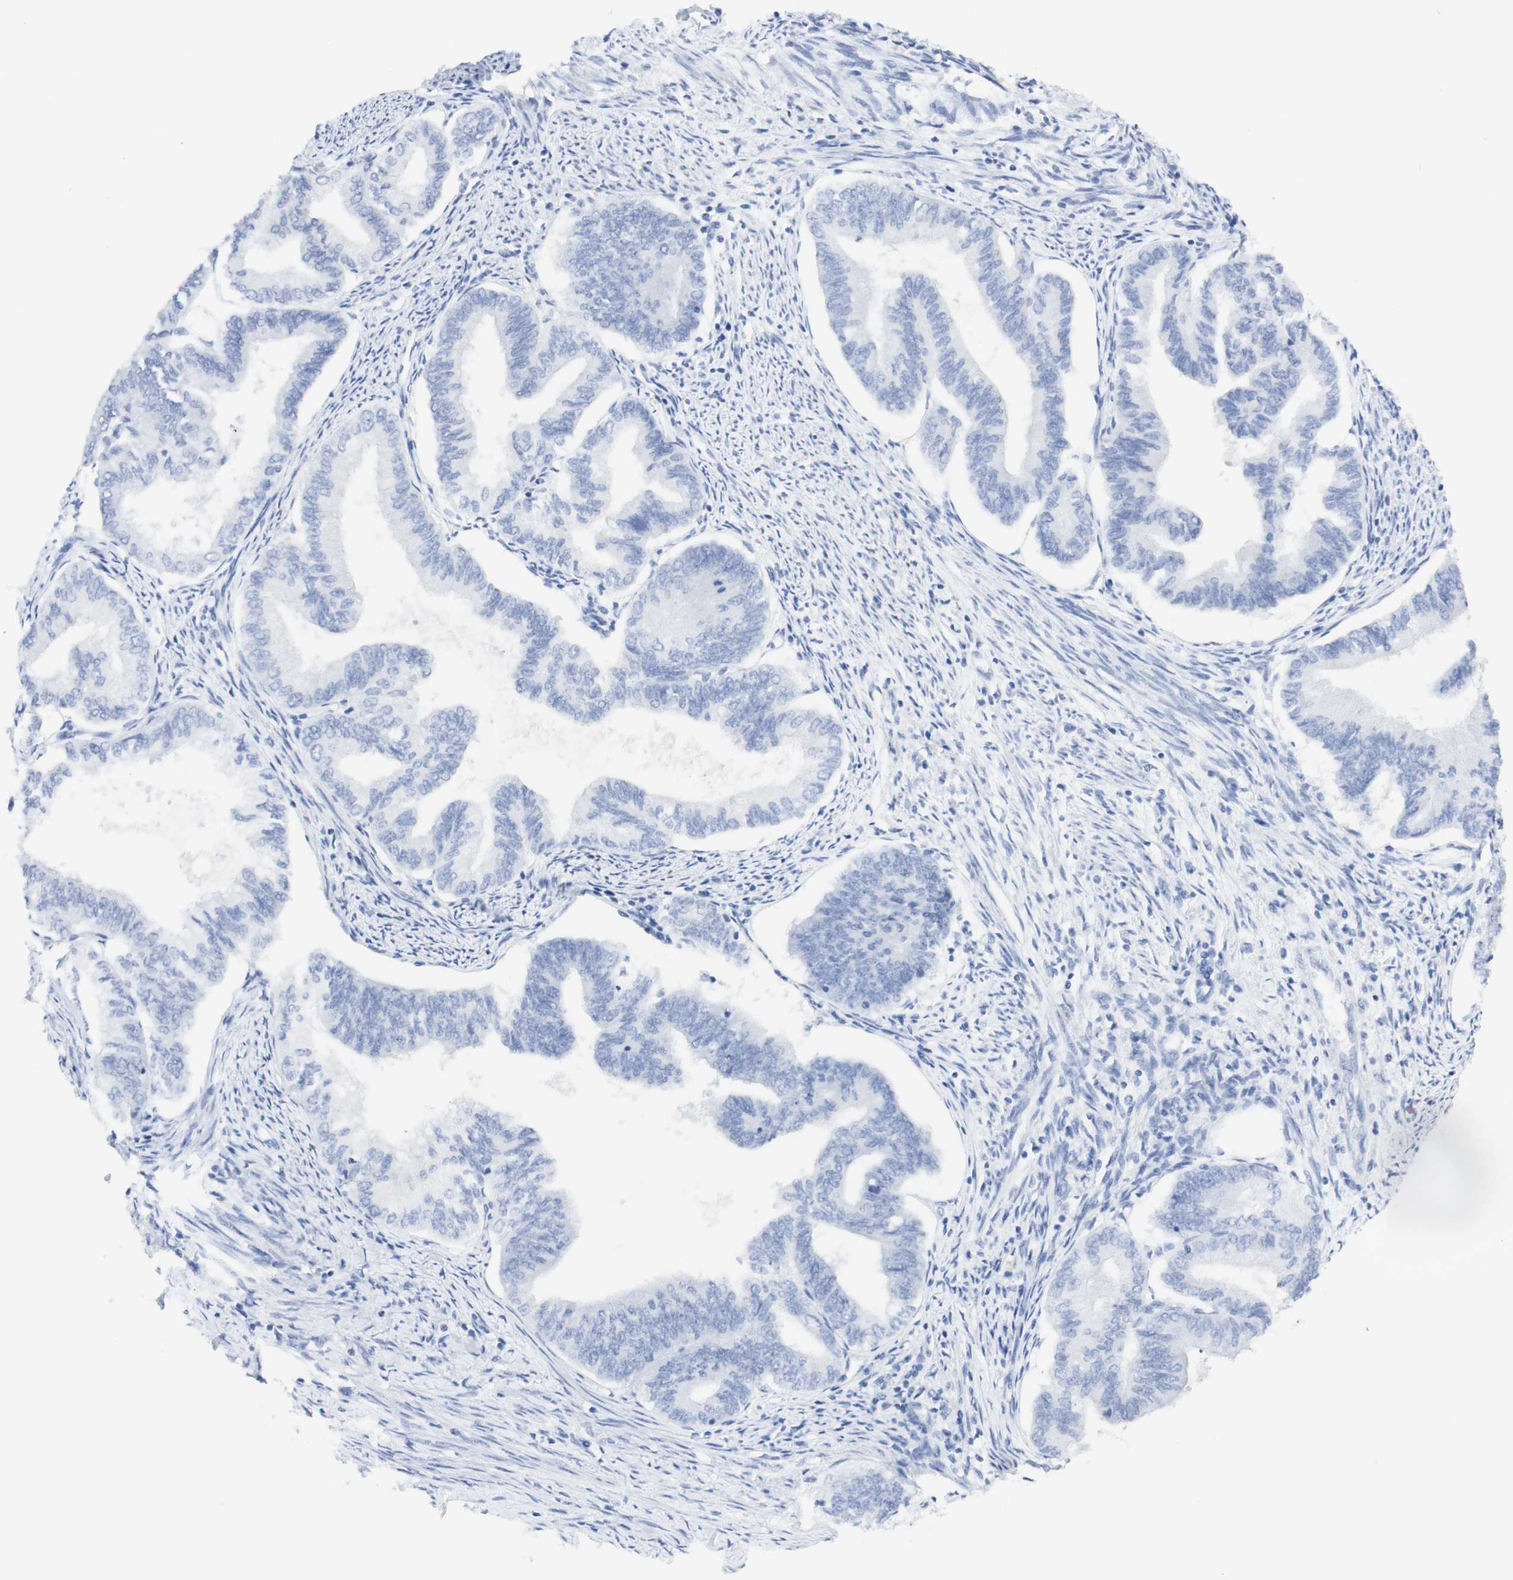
{"staining": {"intensity": "negative", "quantity": "none", "location": "none"}, "tissue": "endometrial cancer", "cell_type": "Tumor cells", "image_type": "cancer", "snomed": [{"axis": "morphology", "description": "Adenocarcinoma, NOS"}, {"axis": "topography", "description": "Endometrium"}], "caption": "Immunohistochemical staining of endometrial adenocarcinoma exhibits no significant positivity in tumor cells. (DAB (3,3'-diaminobenzidine) immunohistochemistry (IHC) visualized using brightfield microscopy, high magnification).", "gene": "TPO", "patient": {"sex": "female", "age": 86}}